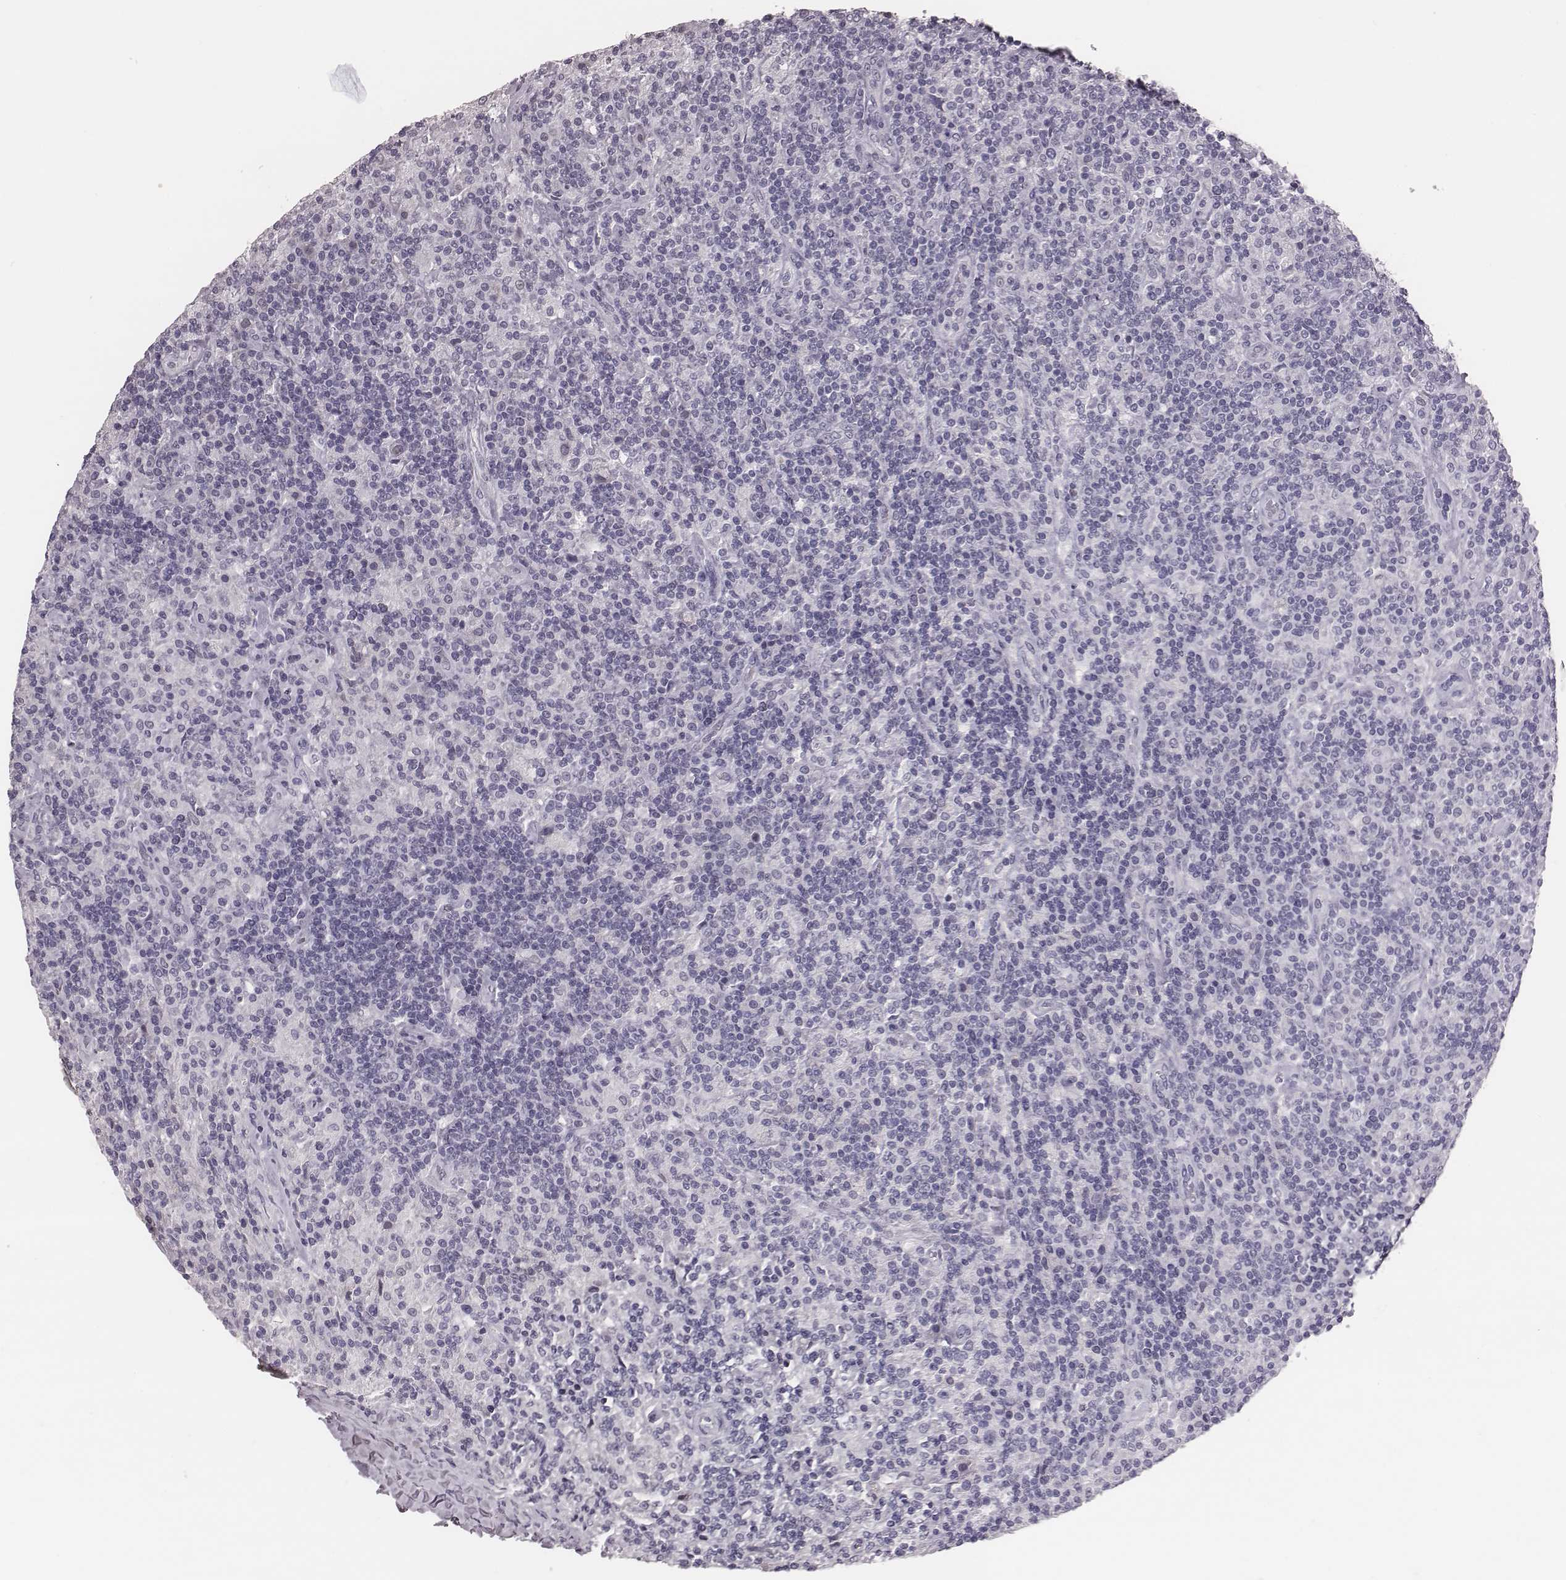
{"staining": {"intensity": "negative", "quantity": "none", "location": "none"}, "tissue": "lymphoma", "cell_type": "Tumor cells", "image_type": "cancer", "snomed": [{"axis": "morphology", "description": "Hodgkin's disease, NOS"}, {"axis": "topography", "description": "Lymph node"}], "caption": "Tumor cells are negative for protein expression in human Hodgkin's disease.", "gene": "CSHL1", "patient": {"sex": "male", "age": 70}}